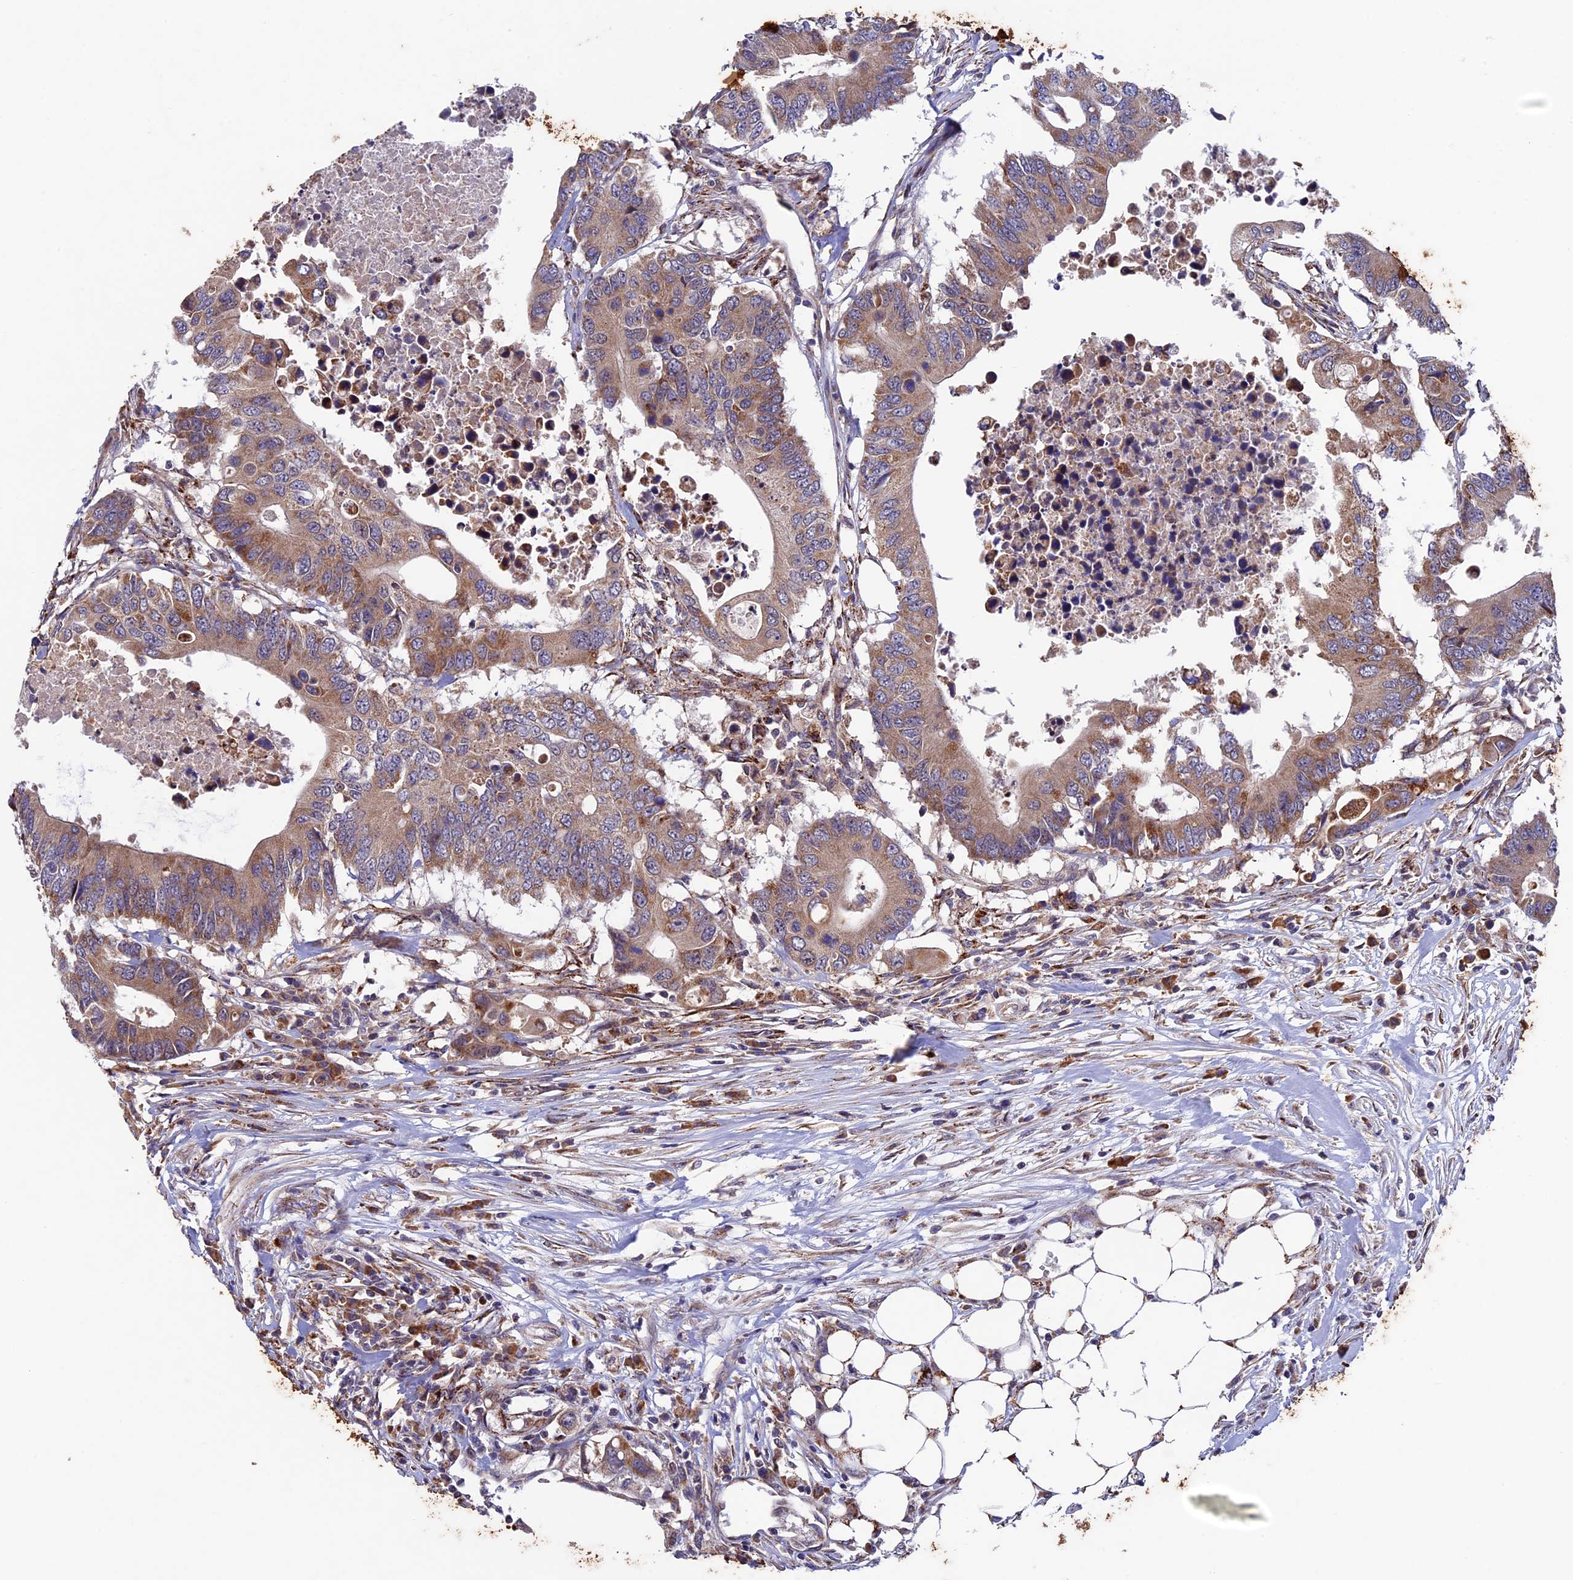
{"staining": {"intensity": "moderate", "quantity": ">75%", "location": "cytoplasmic/membranous"}, "tissue": "colorectal cancer", "cell_type": "Tumor cells", "image_type": "cancer", "snomed": [{"axis": "morphology", "description": "Adenocarcinoma, NOS"}, {"axis": "topography", "description": "Colon"}], "caption": "About >75% of tumor cells in human colorectal cancer (adenocarcinoma) display moderate cytoplasmic/membranous protein staining as visualized by brown immunohistochemical staining.", "gene": "RNF17", "patient": {"sex": "male", "age": 71}}